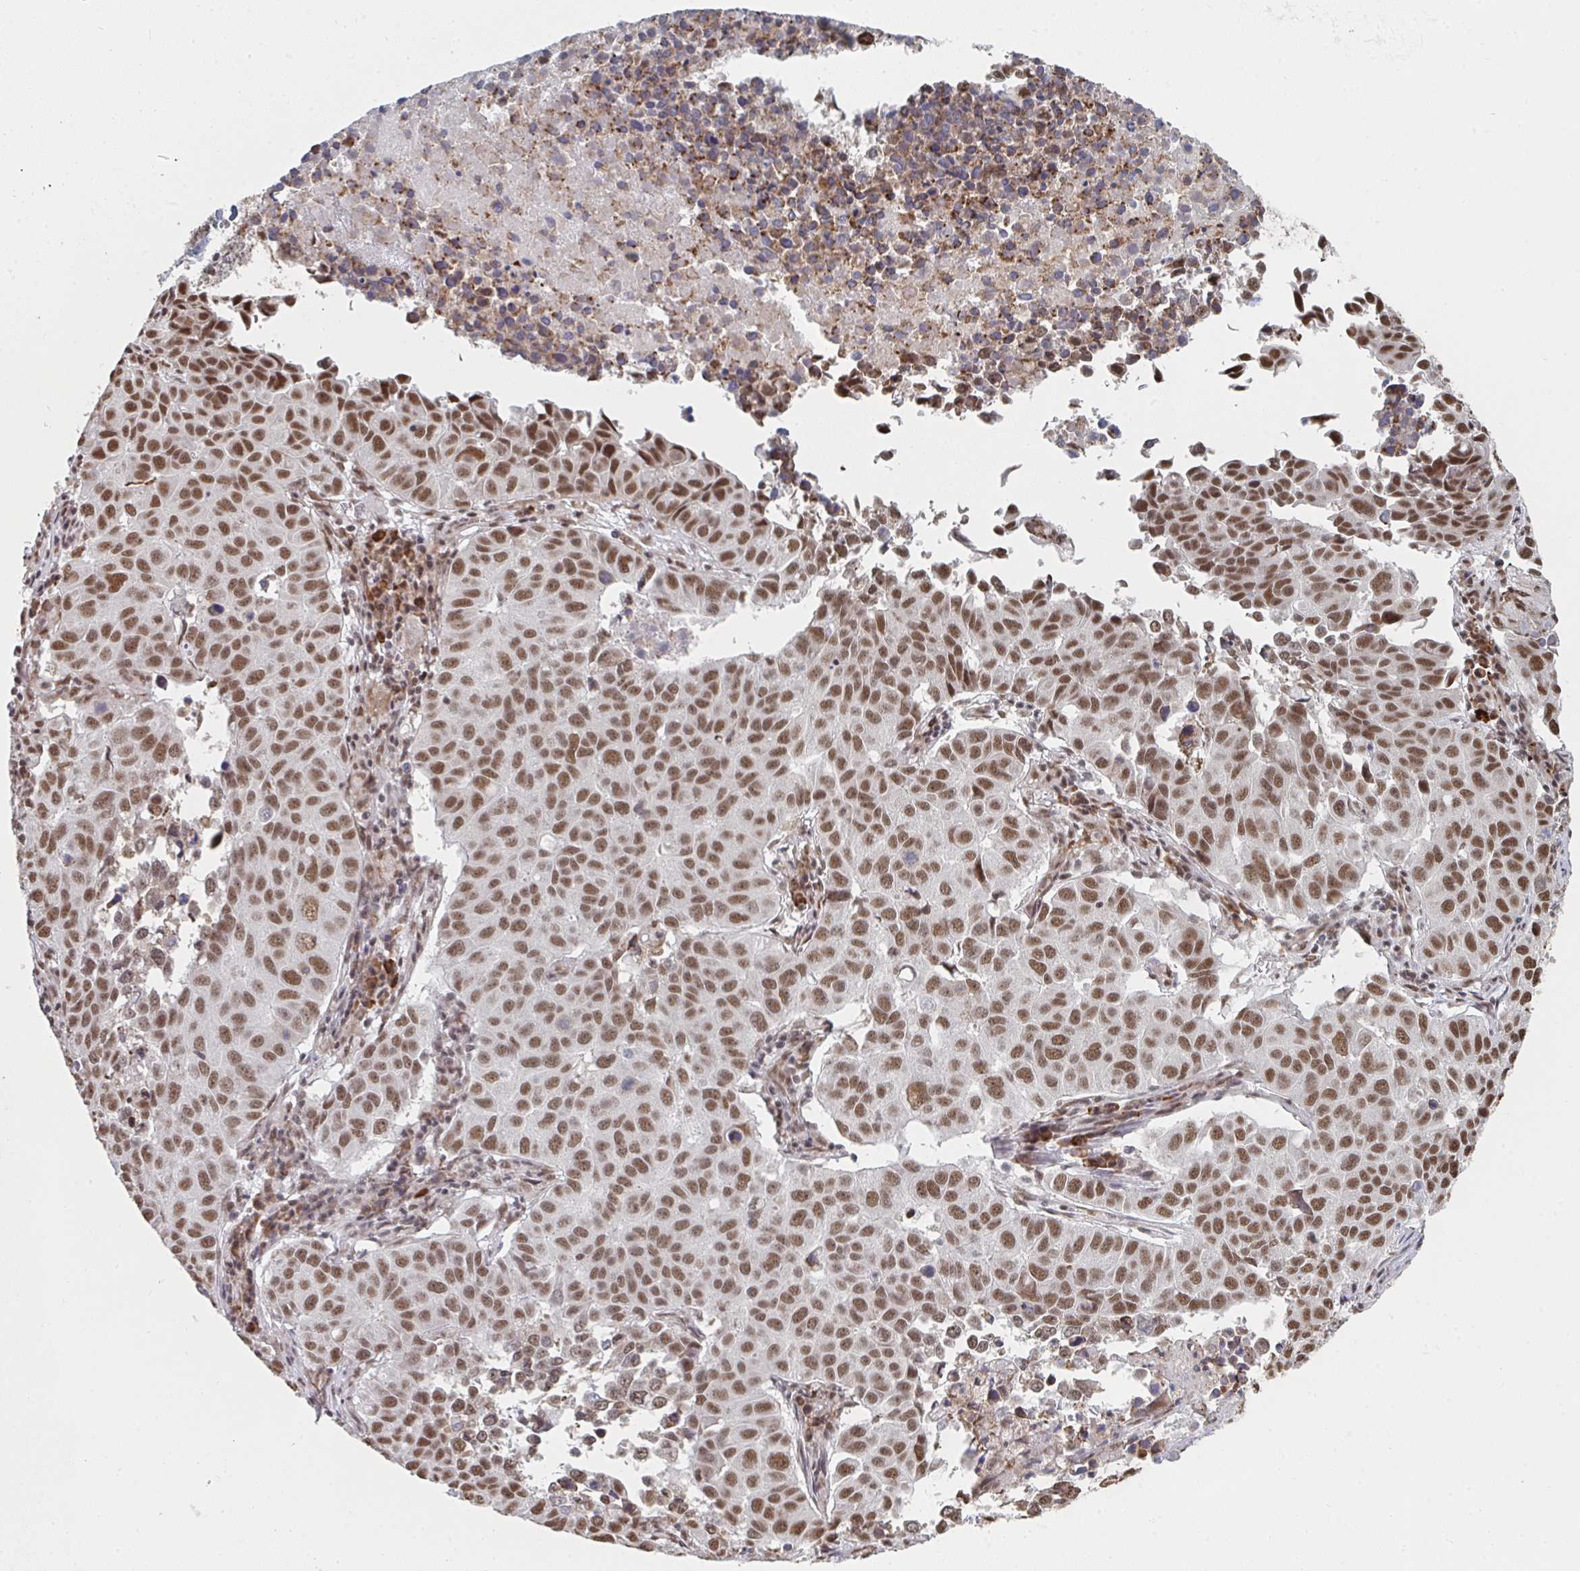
{"staining": {"intensity": "moderate", "quantity": ">75%", "location": "nuclear"}, "tissue": "lung cancer", "cell_type": "Tumor cells", "image_type": "cancer", "snomed": [{"axis": "morphology", "description": "Adenocarcinoma, NOS"}, {"axis": "topography", "description": "Lung"}], "caption": "The histopathology image reveals a brown stain indicating the presence of a protein in the nuclear of tumor cells in lung cancer (adenocarcinoma).", "gene": "MBNL1", "patient": {"sex": "female", "age": 50}}